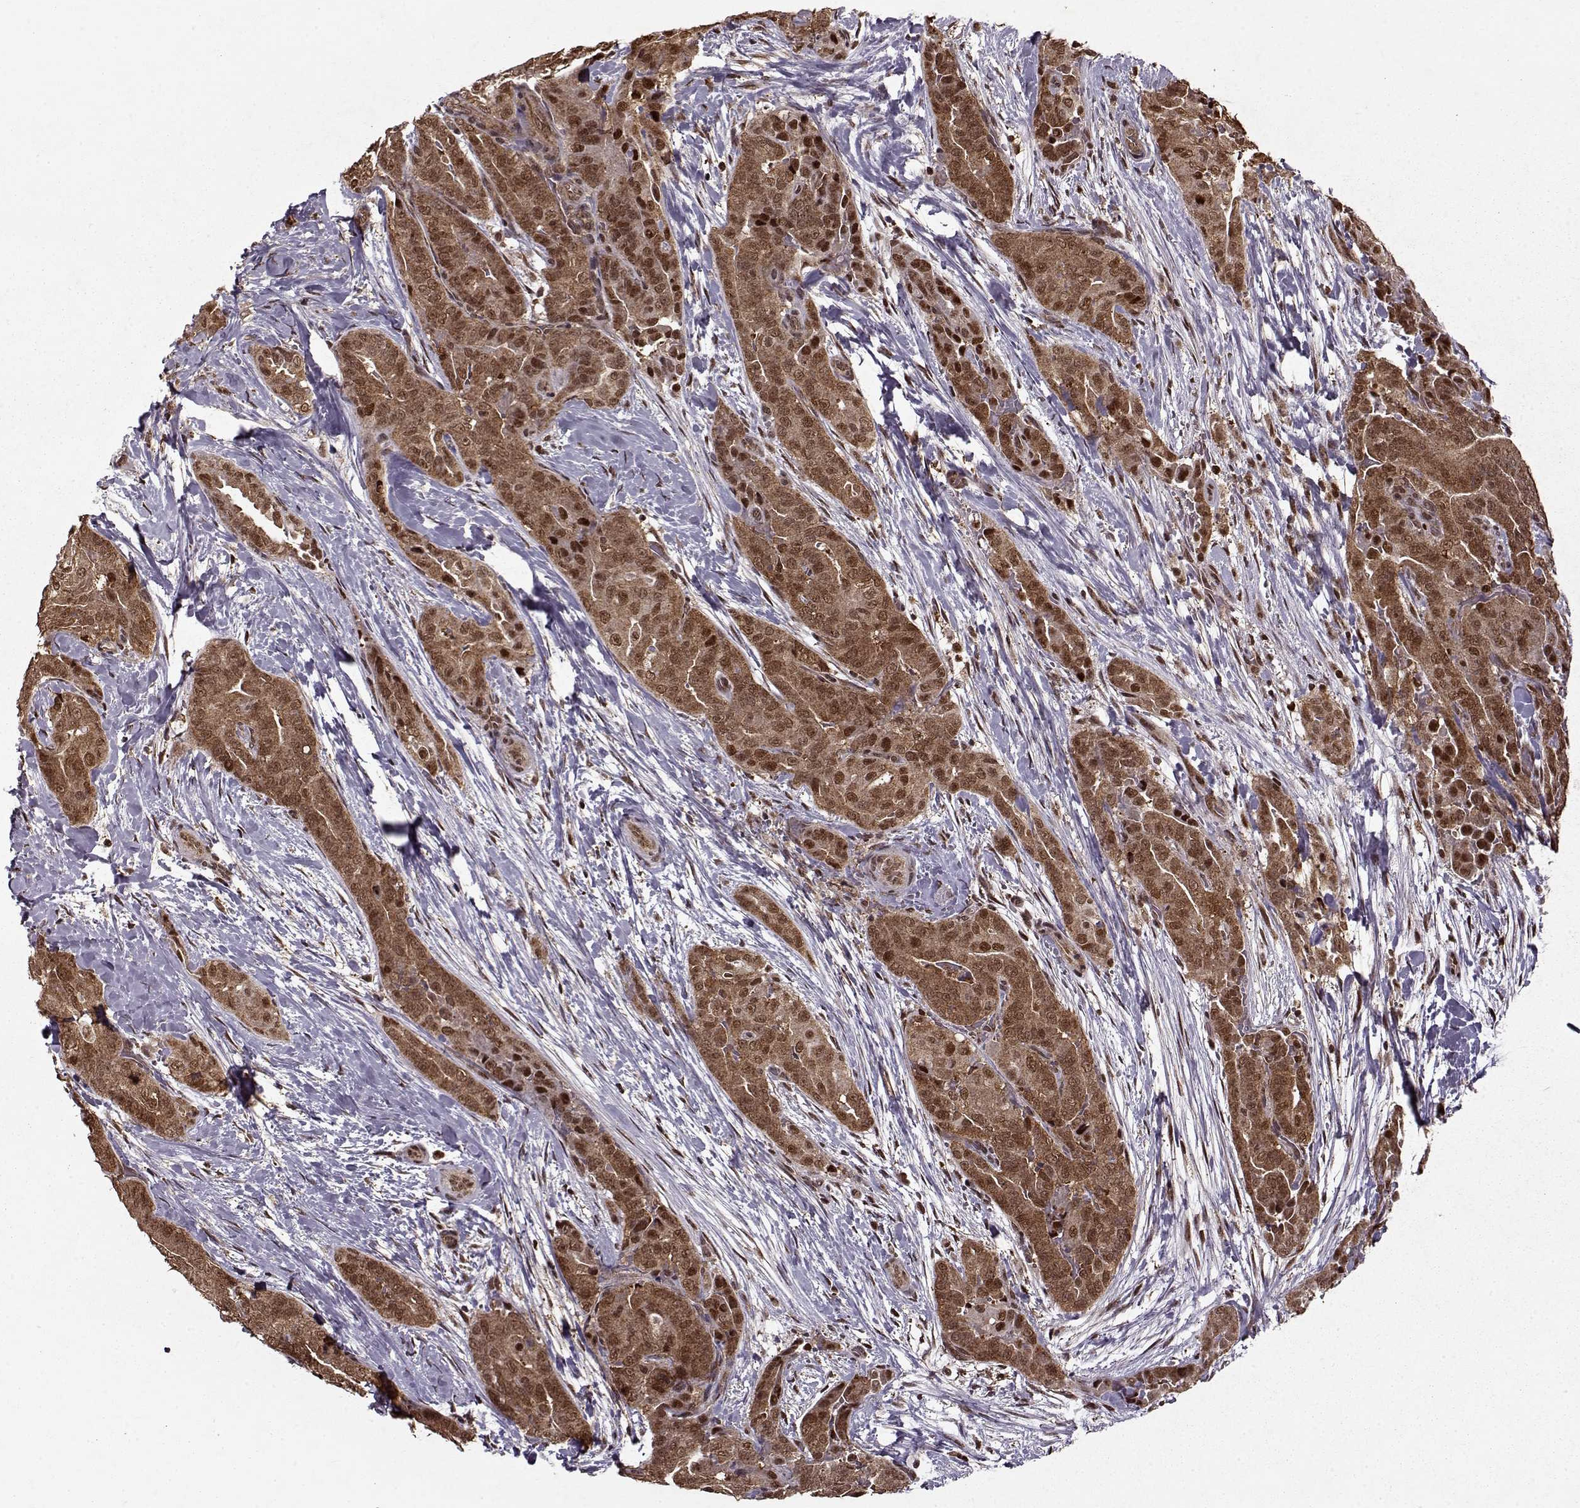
{"staining": {"intensity": "moderate", "quantity": ">75%", "location": "cytoplasmic/membranous,nuclear"}, "tissue": "thyroid cancer", "cell_type": "Tumor cells", "image_type": "cancer", "snomed": [{"axis": "morphology", "description": "Papillary adenocarcinoma, NOS"}, {"axis": "topography", "description": "Thyroid gland"}], "caption": "Tumor cells show medium levels of moderate cytoplasmic/membranous and nuclear expression in about >75% of cells in human papillary adenocarcinoma (thyroid).", "gene": "PSMA7", "patient": {"sex": "male", "age": 61}}